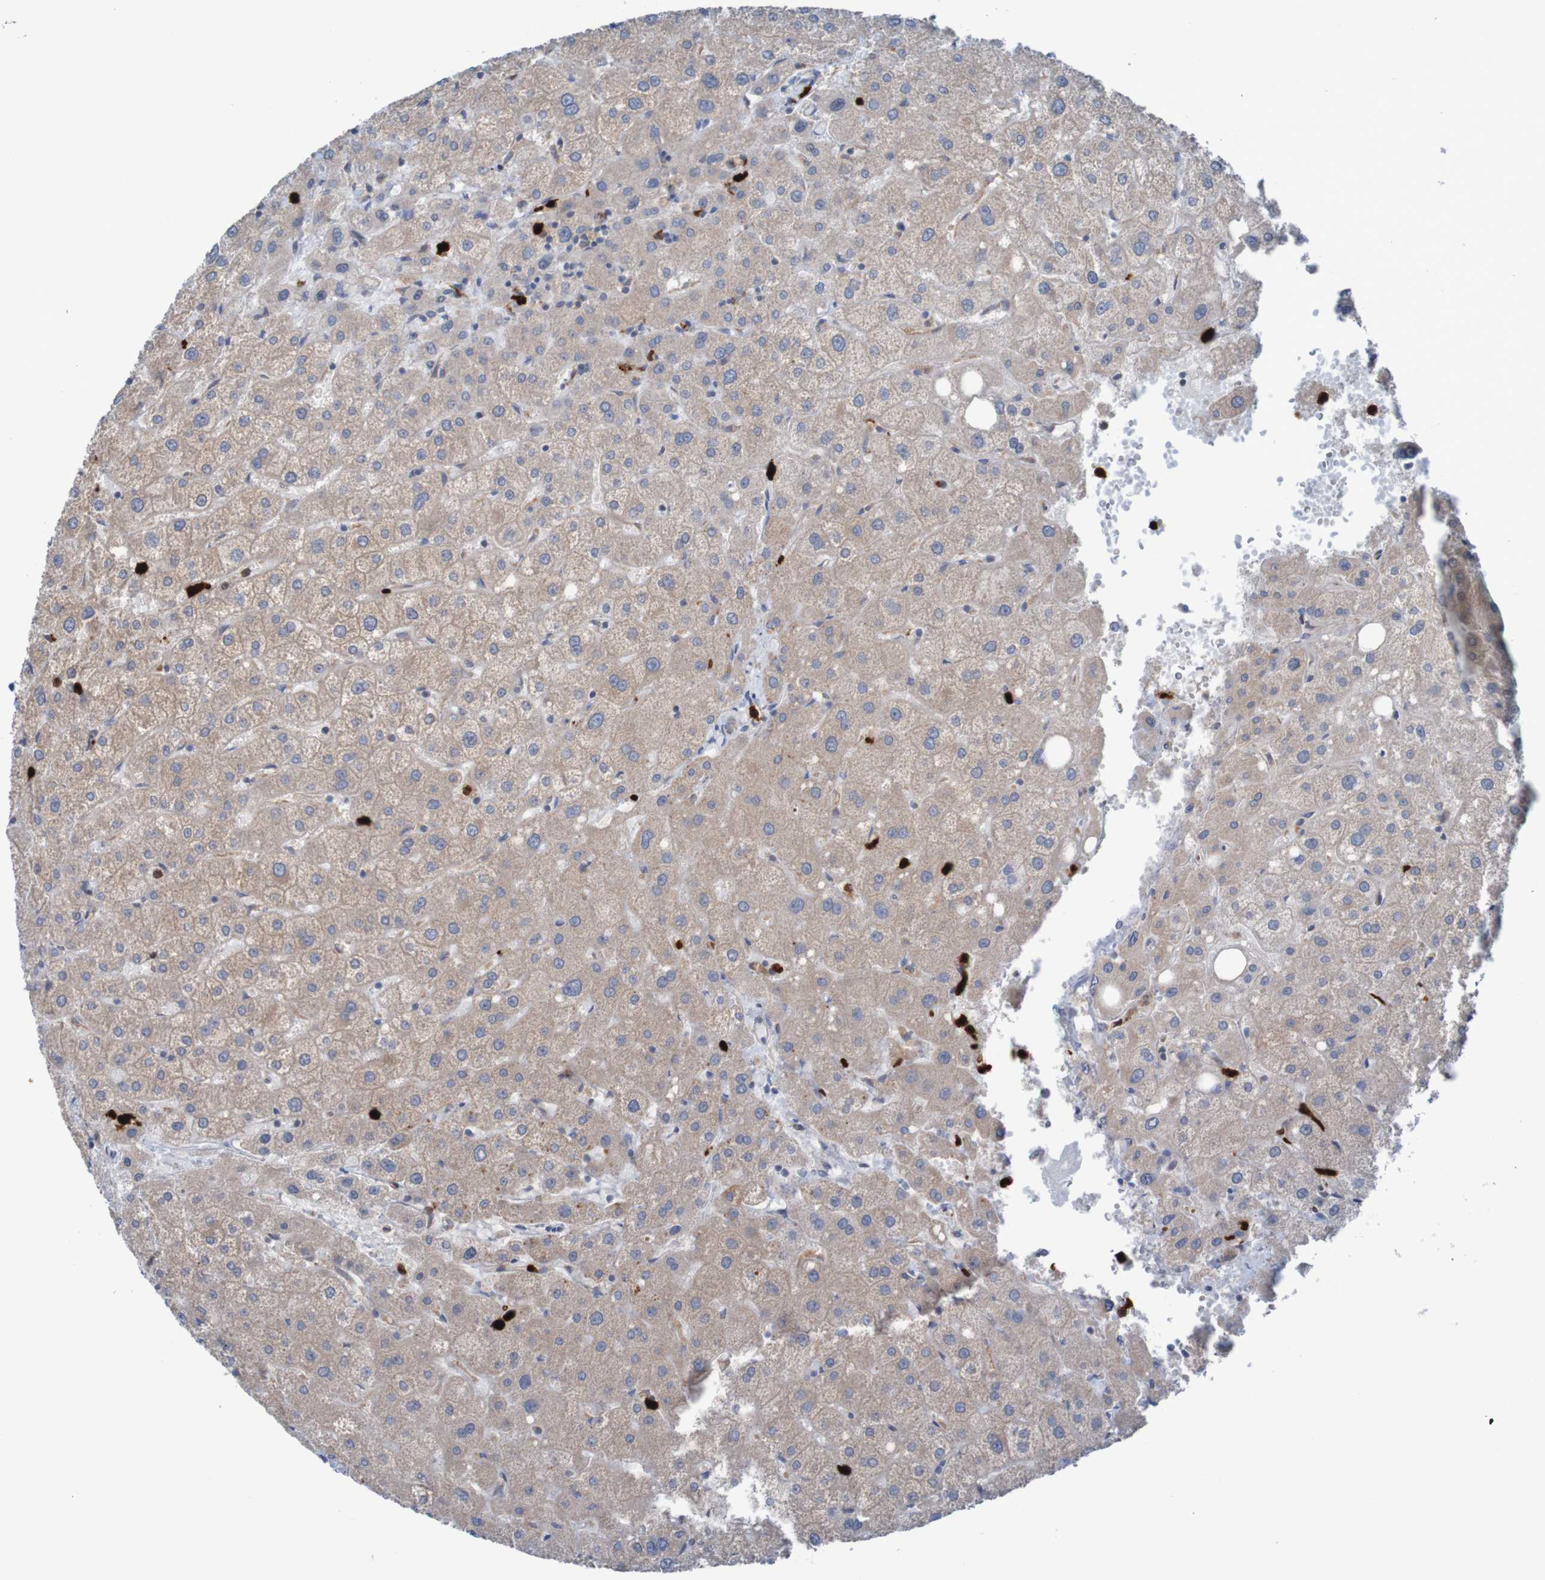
{"staining": {"intensity": "weak", "quantity": ">75%", "location": "cytoplasmic/membranous"}, "tissue": "liver", "cell_type": "Cholangiocytes", "image_type": "normal", "snomed": [{"axis": "morphology", "description": "Normal tissue, NOS"}, {"axis": "topography", "description": "Liver"}], "caption": "Brown immunohistochemical staining in unremarkable human liver demonstrates weak cytoplasmic/membranous staining in about >75% of cholangiocytes.", "gene": "PARP4", "patient": {"sex": "male", "age": 73}}